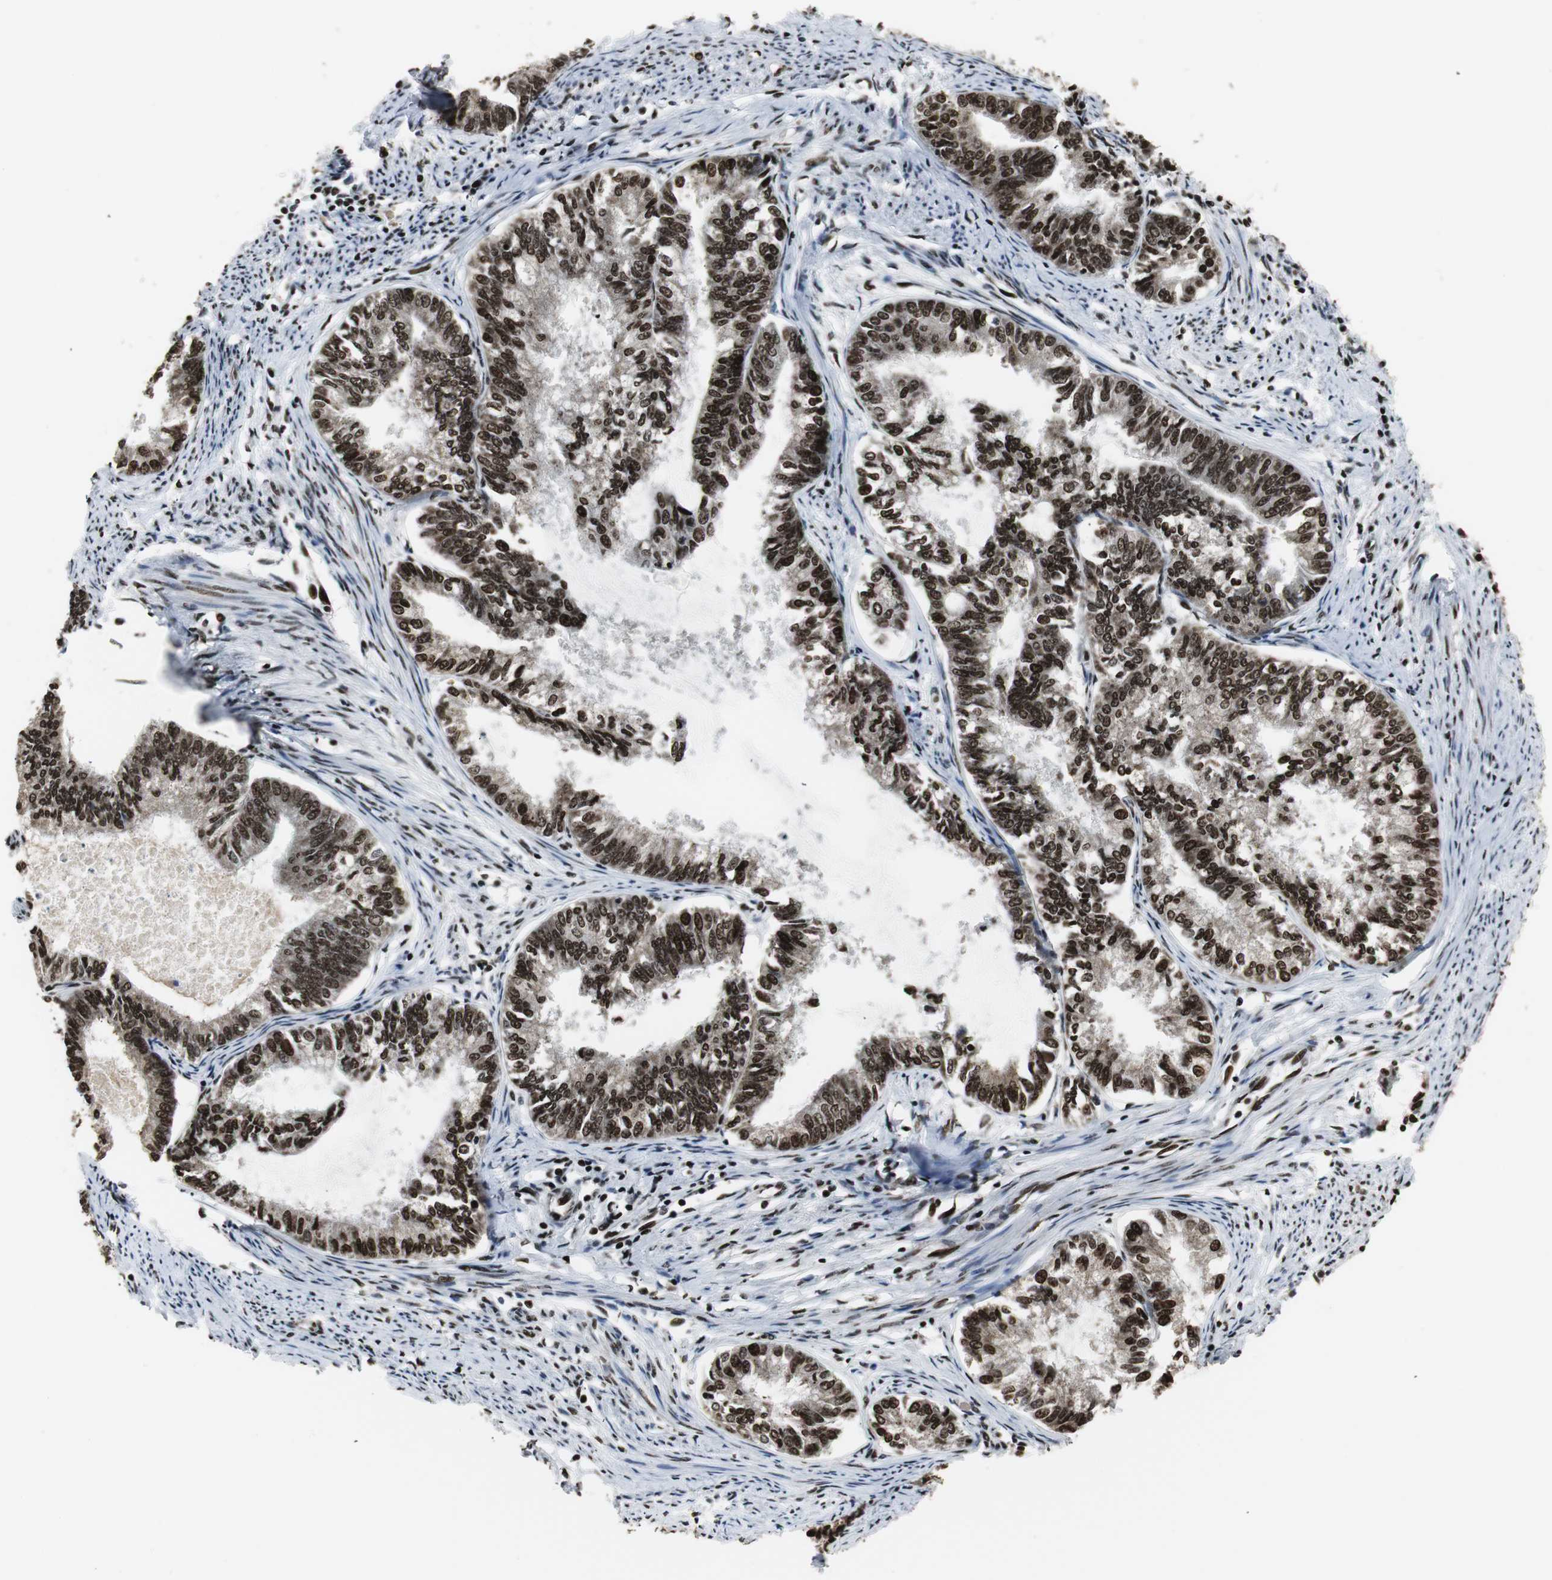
{"staining": {"intensity": "strong", "quantity": ">75%", "location": "nuclear"}, "tissue": "endometrial cancer", "cell_type": "Tumor cells", "image_type": "cancer", "snomed": [{"axis": "morphology", "description": "Adenocarcinoma, NOS"}, {"axis": "topography", "description": "Endometrium"}], "caption": "A micrograph of human endometrial adenocarcinoma stained for a protein exhibits strong nuclear brown staining in tumor cells.", "gene": "PARN", "patient": {"sex": "female", "age": 86}}